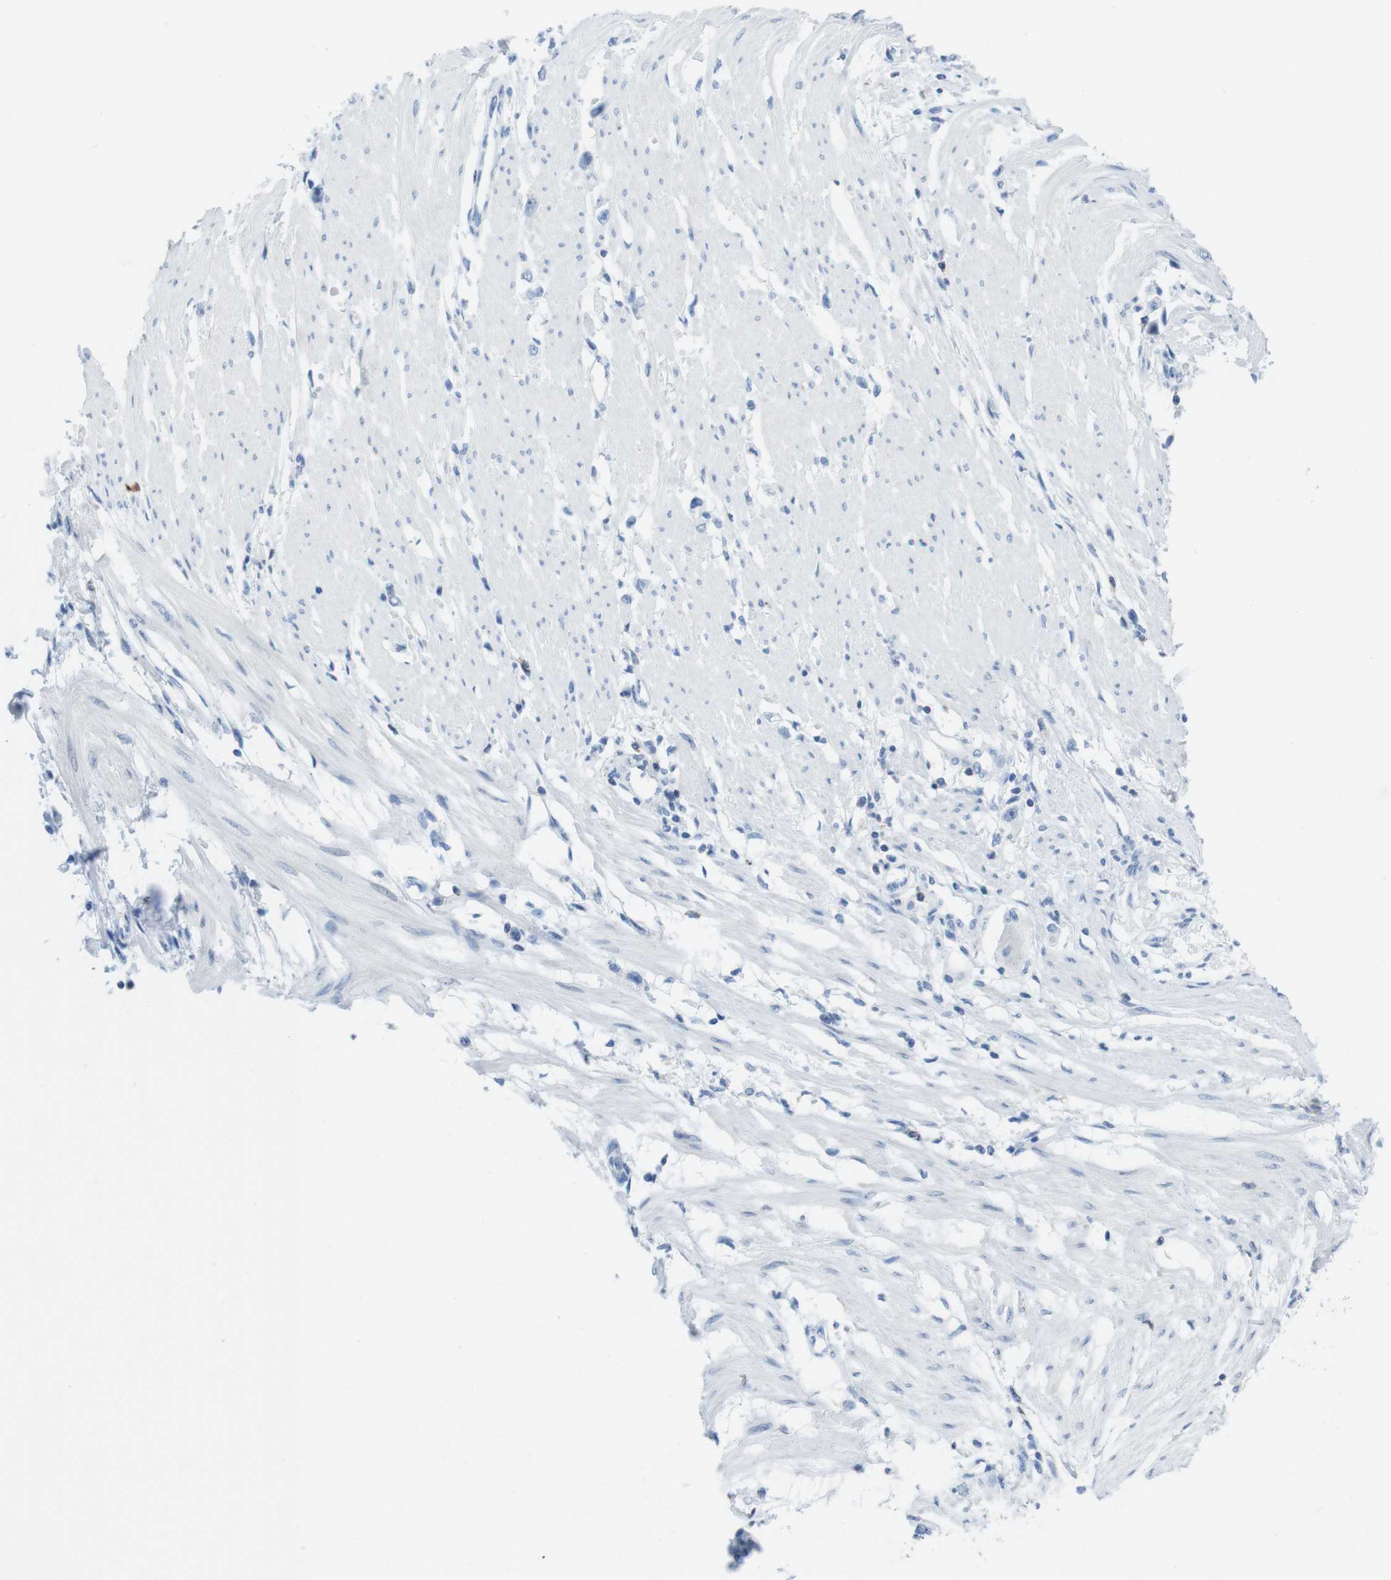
{"staining": {"intensity": "negative", "quantity": "none", "location": "none"}, "tissue": "stomach cancer", "cell_type": "Tumor cells", "image_type": "cancer", "snomed": [{"axis": "morphology", "description": "Adenocarcinoma, NOS"}, {"axis": "topography", "description": "Stomach"}], "caption": "Image shows no significant protein positivity in tumor cells of stomach cancer (adenocarcinoma).", "gene": "CD5", "patient": {"sex": "female", "age": 59}}